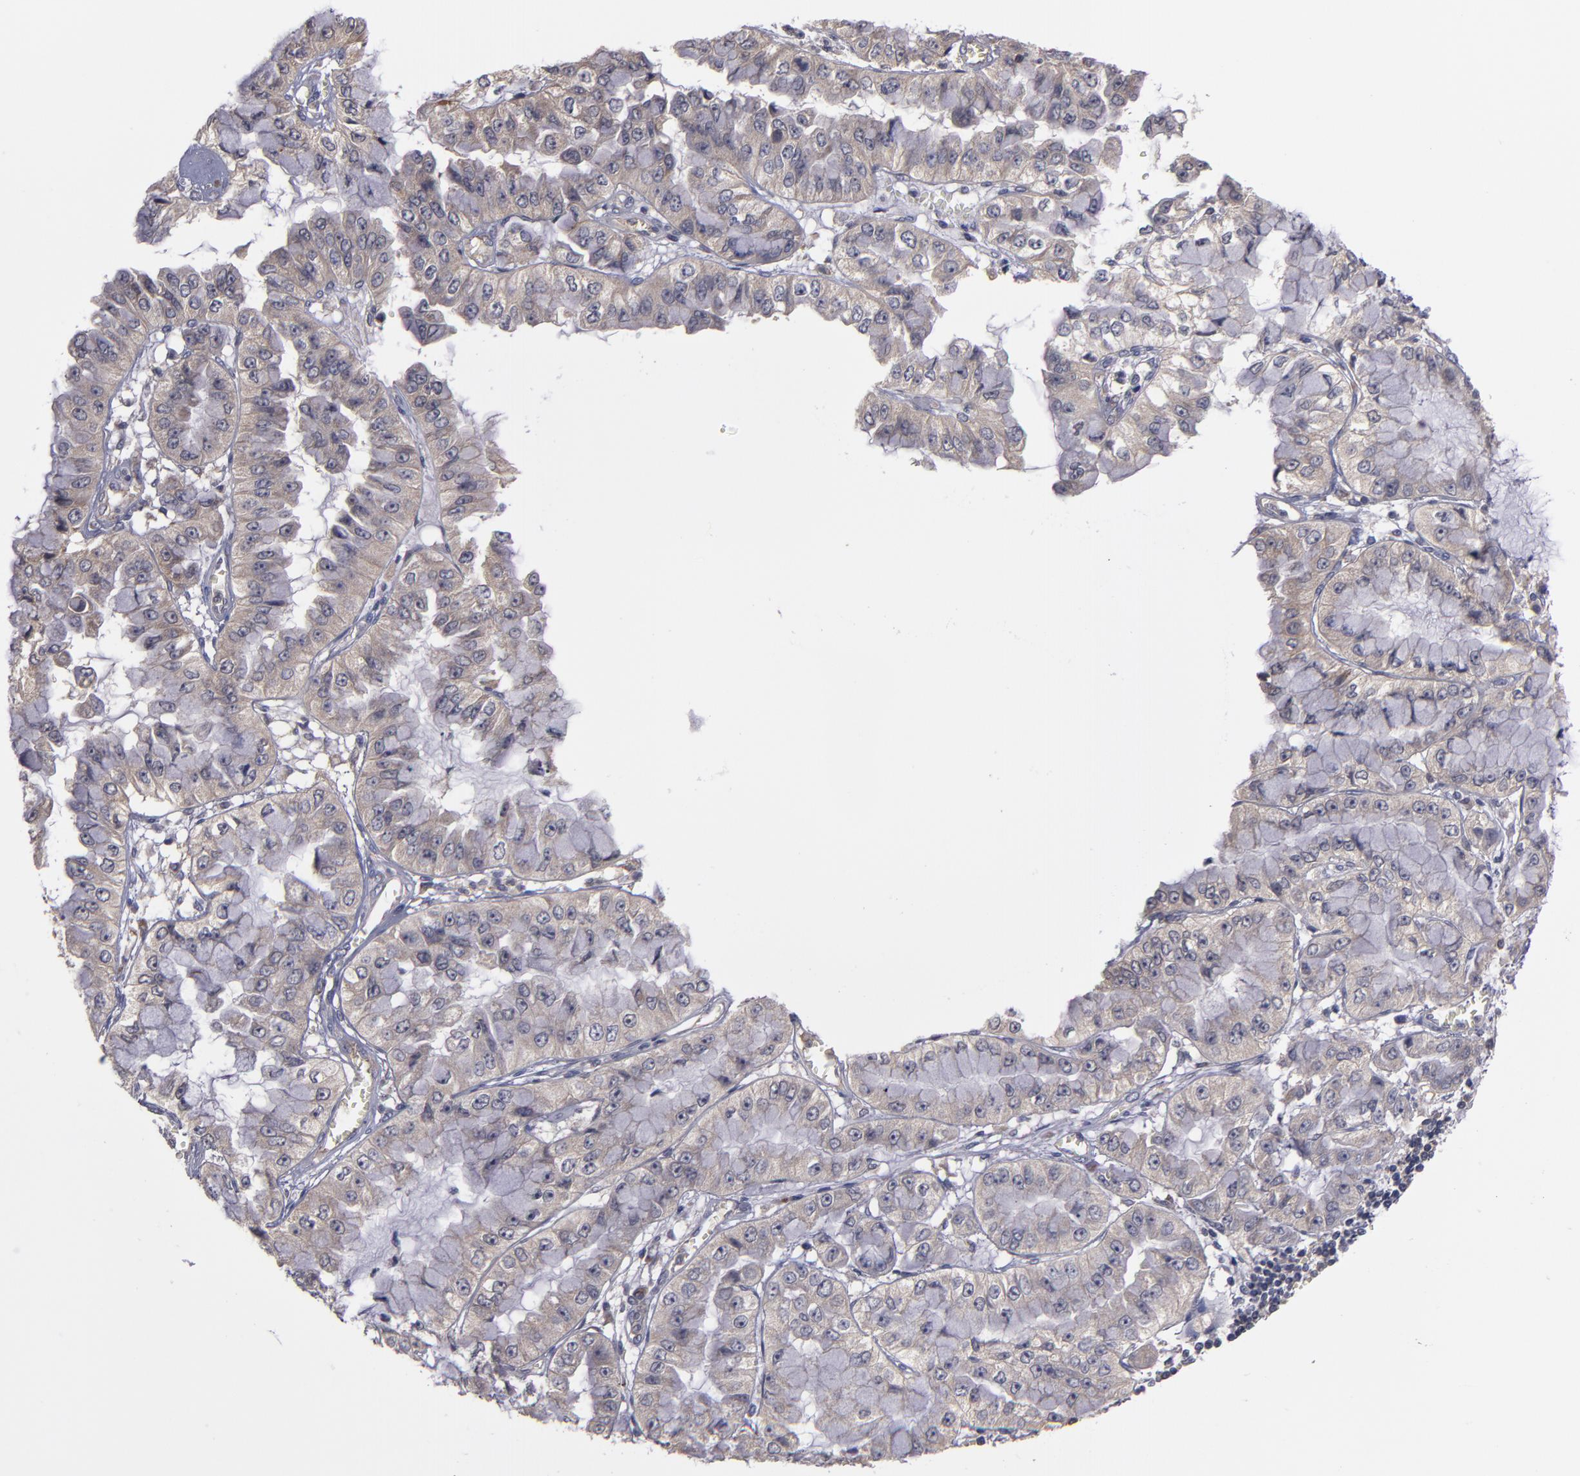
{"staining": {"intensity": "weak", "quantity": ">75%", "location": "cytoplasmic/membranous"}, "tissue": "liver cancer", "cell_type": "Tumor cells", "image_type": "cancer", "snomed": [{"axis": "morphology", "description": "Cholangiocarcinoma"}, {"axis": "topography", "description": "Liver"}], "caption": "A histopathology image of human liver cancer stained for a protein exhibits weak cytoplasmic/membranous brown staining in tumor cells. Using DAB (brown) and hematoxylin (blue) stains, captured at high magnification using brightfield microscopy.", "gene": "MMP11", "patient": {"sex": "female", "age": 79}}